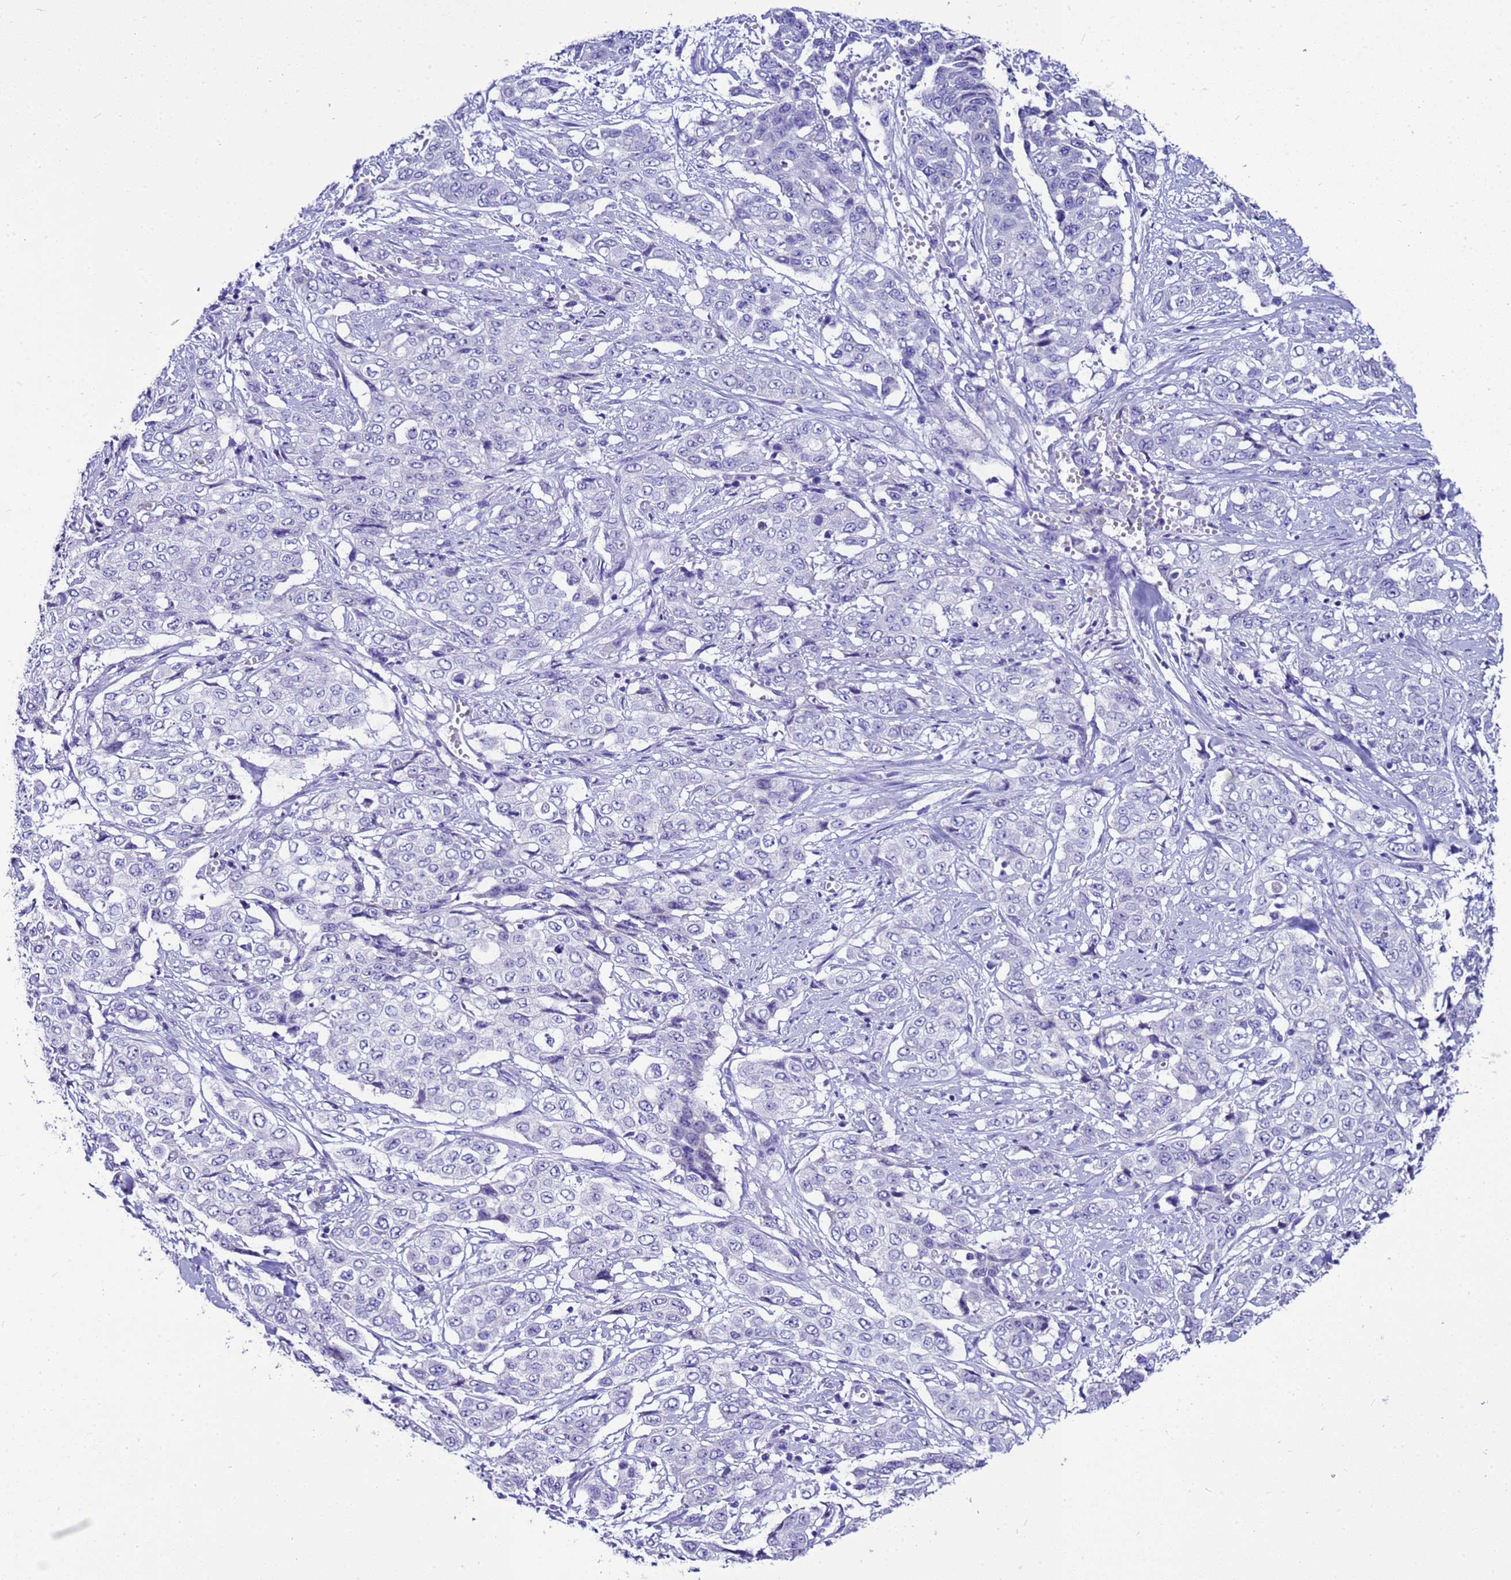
{"staining": {"intensity": "negative", "quantity": "none", "location": "none"}, "tissue": "stomach cancer", "cell_type": "Tumor cells", "image_type": "cancer", "snomed": [{"axis": "morphology", "description": "Adenocarcinoma, NOS"}, {"axis": "topography", "description": "Stomach, upper"}], "caption": "High power microscopy histopathology image of an immunohistochemistry micrograph of stomach adenocarcinoma, revealing no significant positivity in tumor cells.", "gene": "BEST2", "patient": {"sex": "male", "age": 62}}